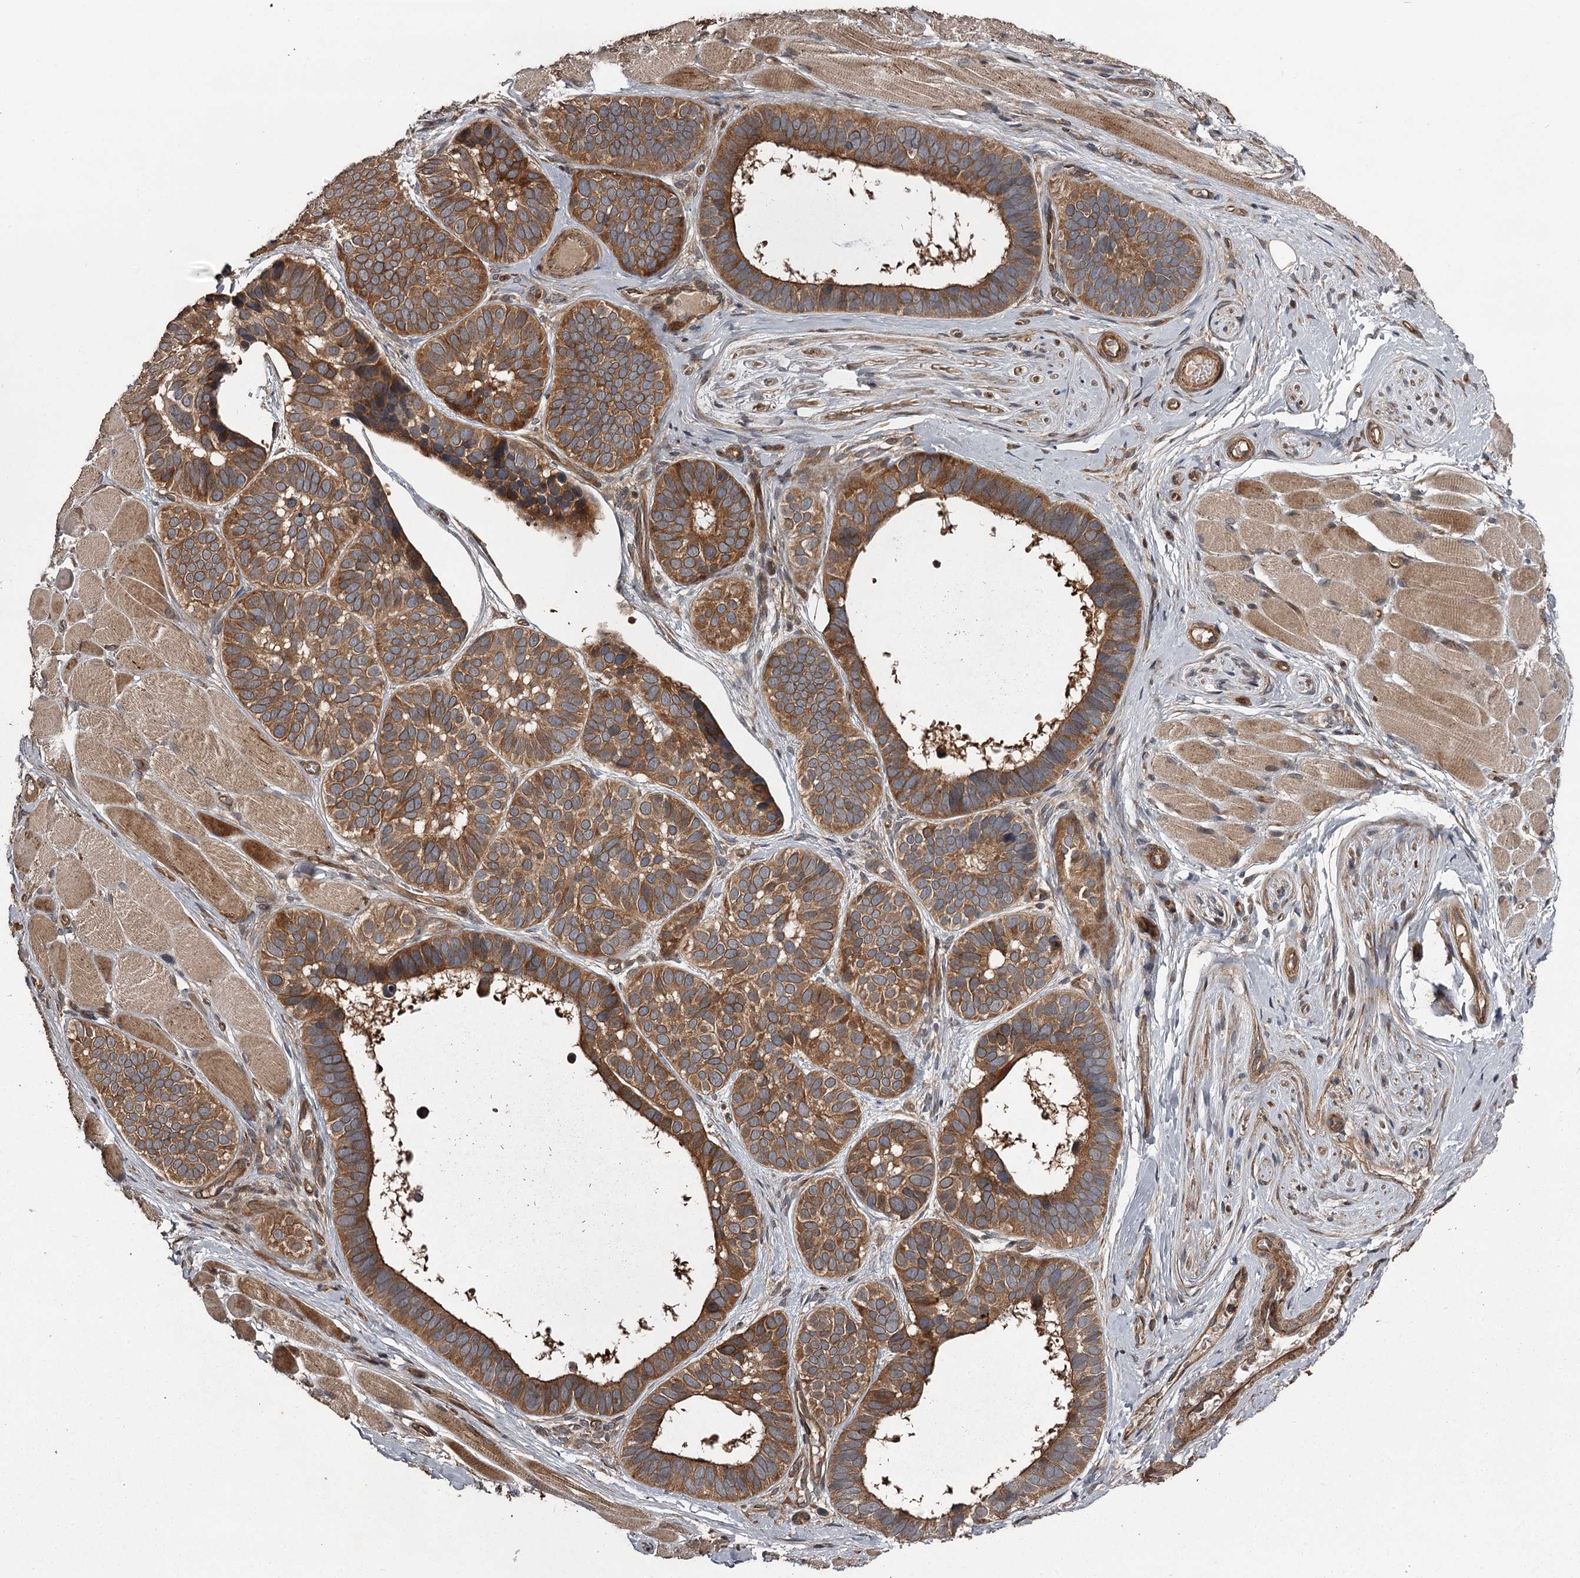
{"staining": {"intensity": "moderate", "quantity": ">75%", "location": "cytoplasmic/membranous"}, "tissue": "skin cancer", "cell_type": "Tumor cells", "image_type": "cancer", "snomed": [{"axis": "morphology", "description": "Basal cell carcinoma"}, {"axis": "topography", "description": "Skin"}], "caption": "This is an image of immunohistochemistry (IHC) staining of basal cell carcinoma (skin), which shows moderate positivity in the cytoplasmic/membranous of tumor cells.", "gene": "RAB21", "patient": {"sex": "male", "age": 62}}